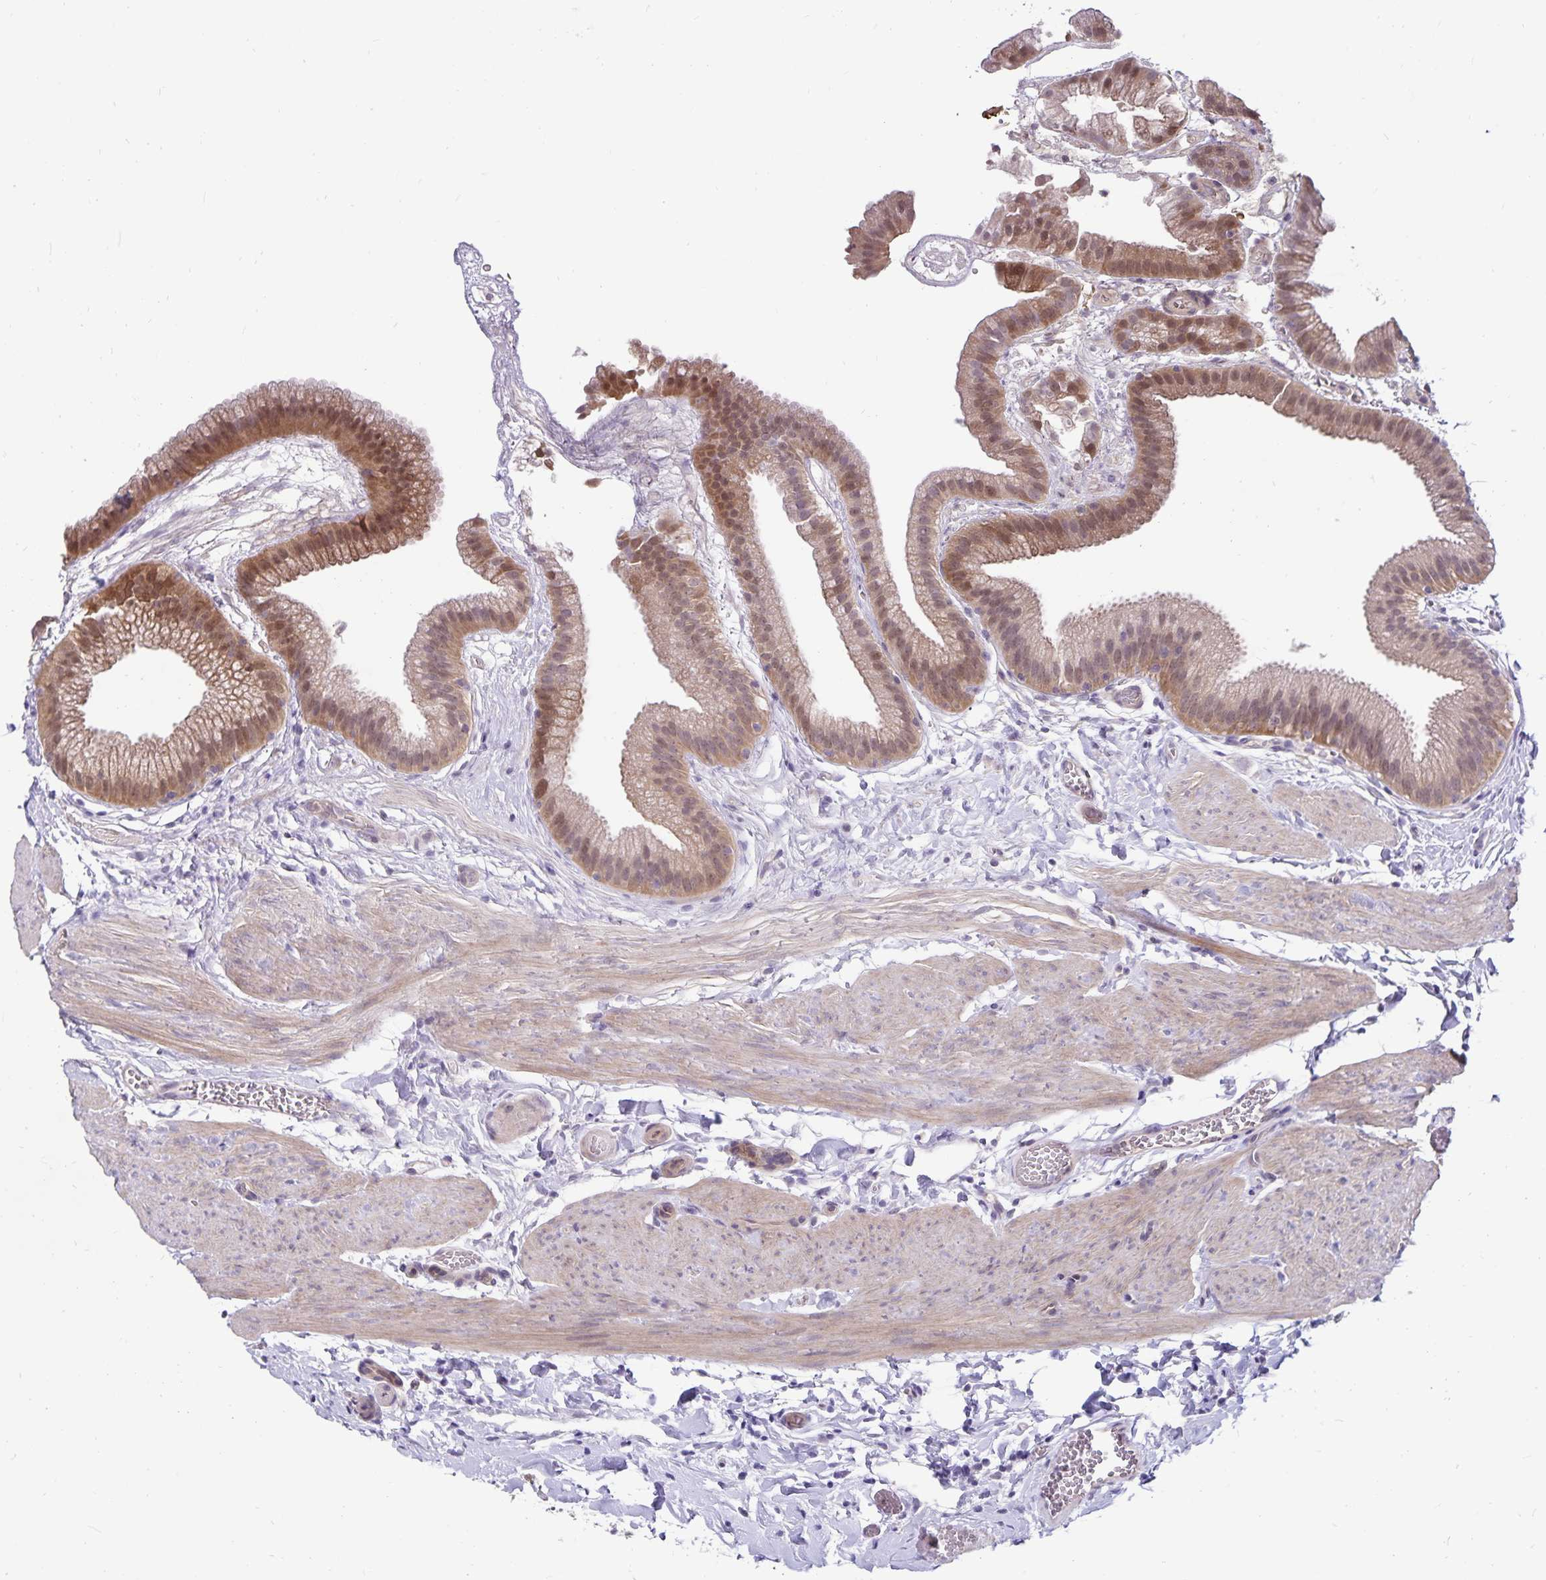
{"staining": {"intensity": "moderate", "quantity": ">75%", "location": "cytoplasmic/membranous,nuclear"}, "tissue": "gallbladder", "cell_type": "Glandular cells", "image_type": "normal", "snomed": [{"axis": "morphology", "description": "Normal tissue, NOS"}, {"axis": "topography", "description": "Gallbladder"}], "caption": "Moderate cytoplasmic/membranous,nuclear protein expression is appreciated in approximately >75% of glandular cells in gallbladder. (brown staining indicates protein expression, while blue staining denotes nuclei).", "gene": "CDKN2B", "patient": {"sex": "female", "age": 63}}